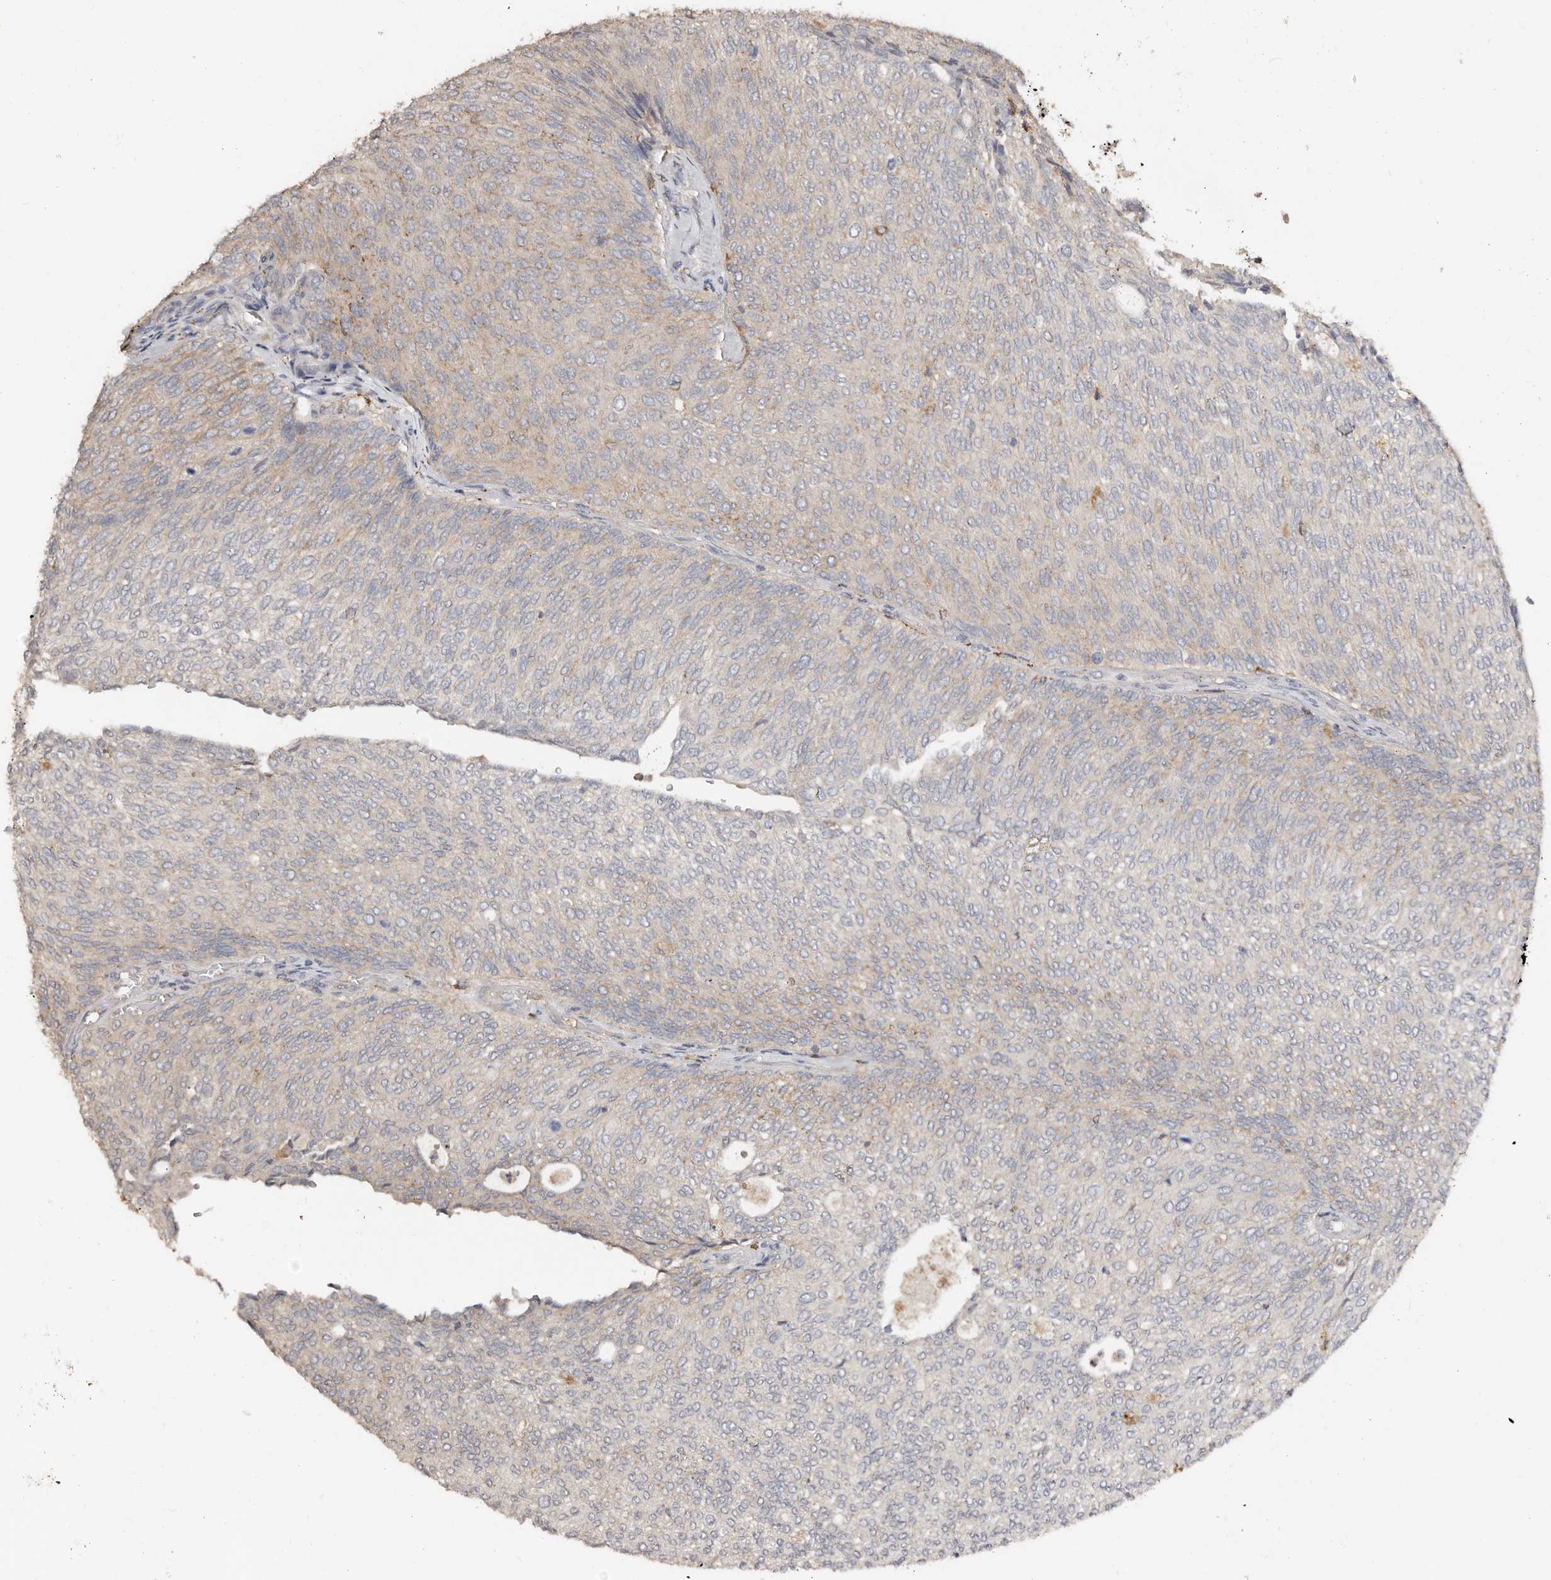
{"staining": {"intensity": "moderate", "quantity": "<25%", "location": "cytoplasmic/membranous"}, "tissue": "urothelial cancer", "cell_type": "Tumor cells", "image_type": "cancer", "snomed": [{"axis": "morphology", "description": "Urothelial carcinoma, Low grade"}, {"axis": "topography", "description": "Urinary bladder"}], "caption": "Protein expression analysis of urothelial cancer shows moderate cytoplasmic/membranous expression in about <25% of tumor cells.", "gene": "SLC39A2", "patient": {"sex": "female", "age": 79}}